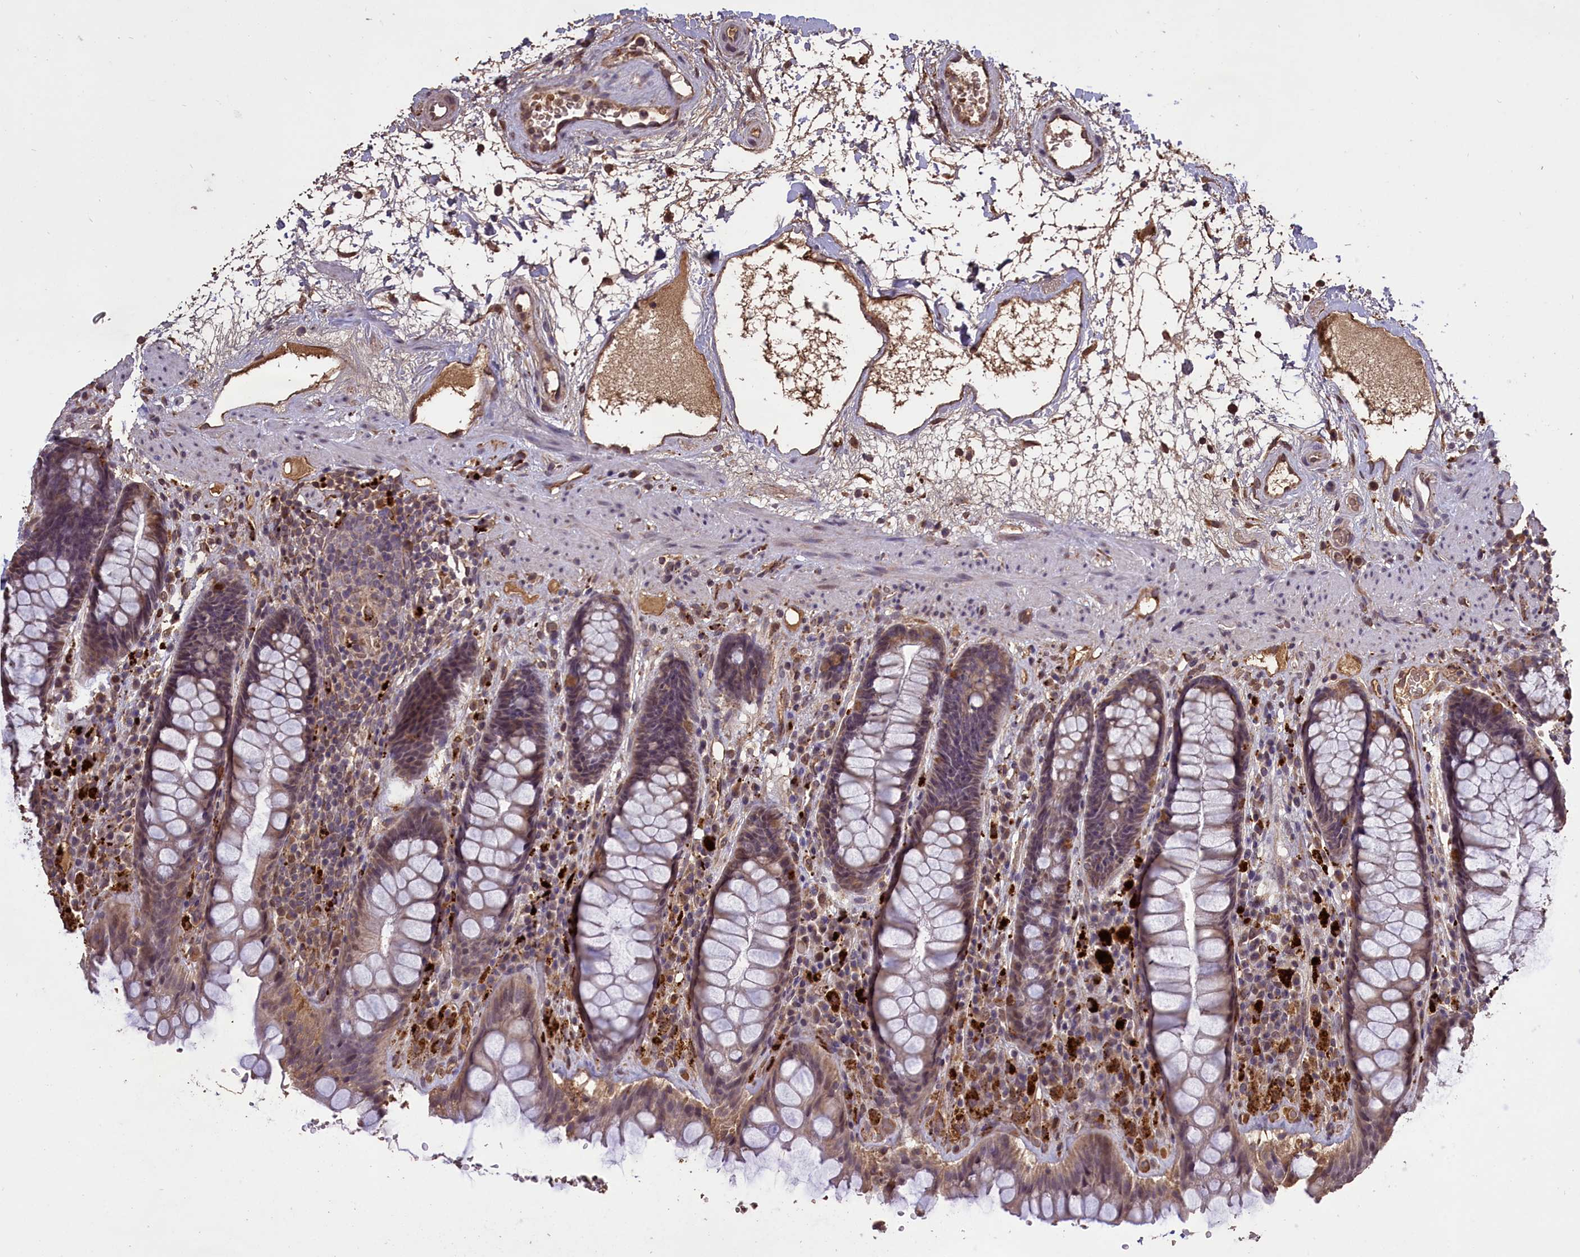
{"staining": {"intensity": "weak", "quantity": ">75%", "location": "cytoplasmic/membranous"}, "tissue": "rectum", "cell_type": "Glandular cells", "image_type": "normal", "snomed": [{"axis": "morphology", "description": "Normal tissue, NOS"}, {"axis": "topography", "description": "Rectum"}], "caption": "IHC of unremarkable rectum demonstrates low levels of weak cytoplasmic/membranous positivity in about >75% of glandular cells.", "gene": "CLRN2", "patient": {"sex": "male", "age": 64}}